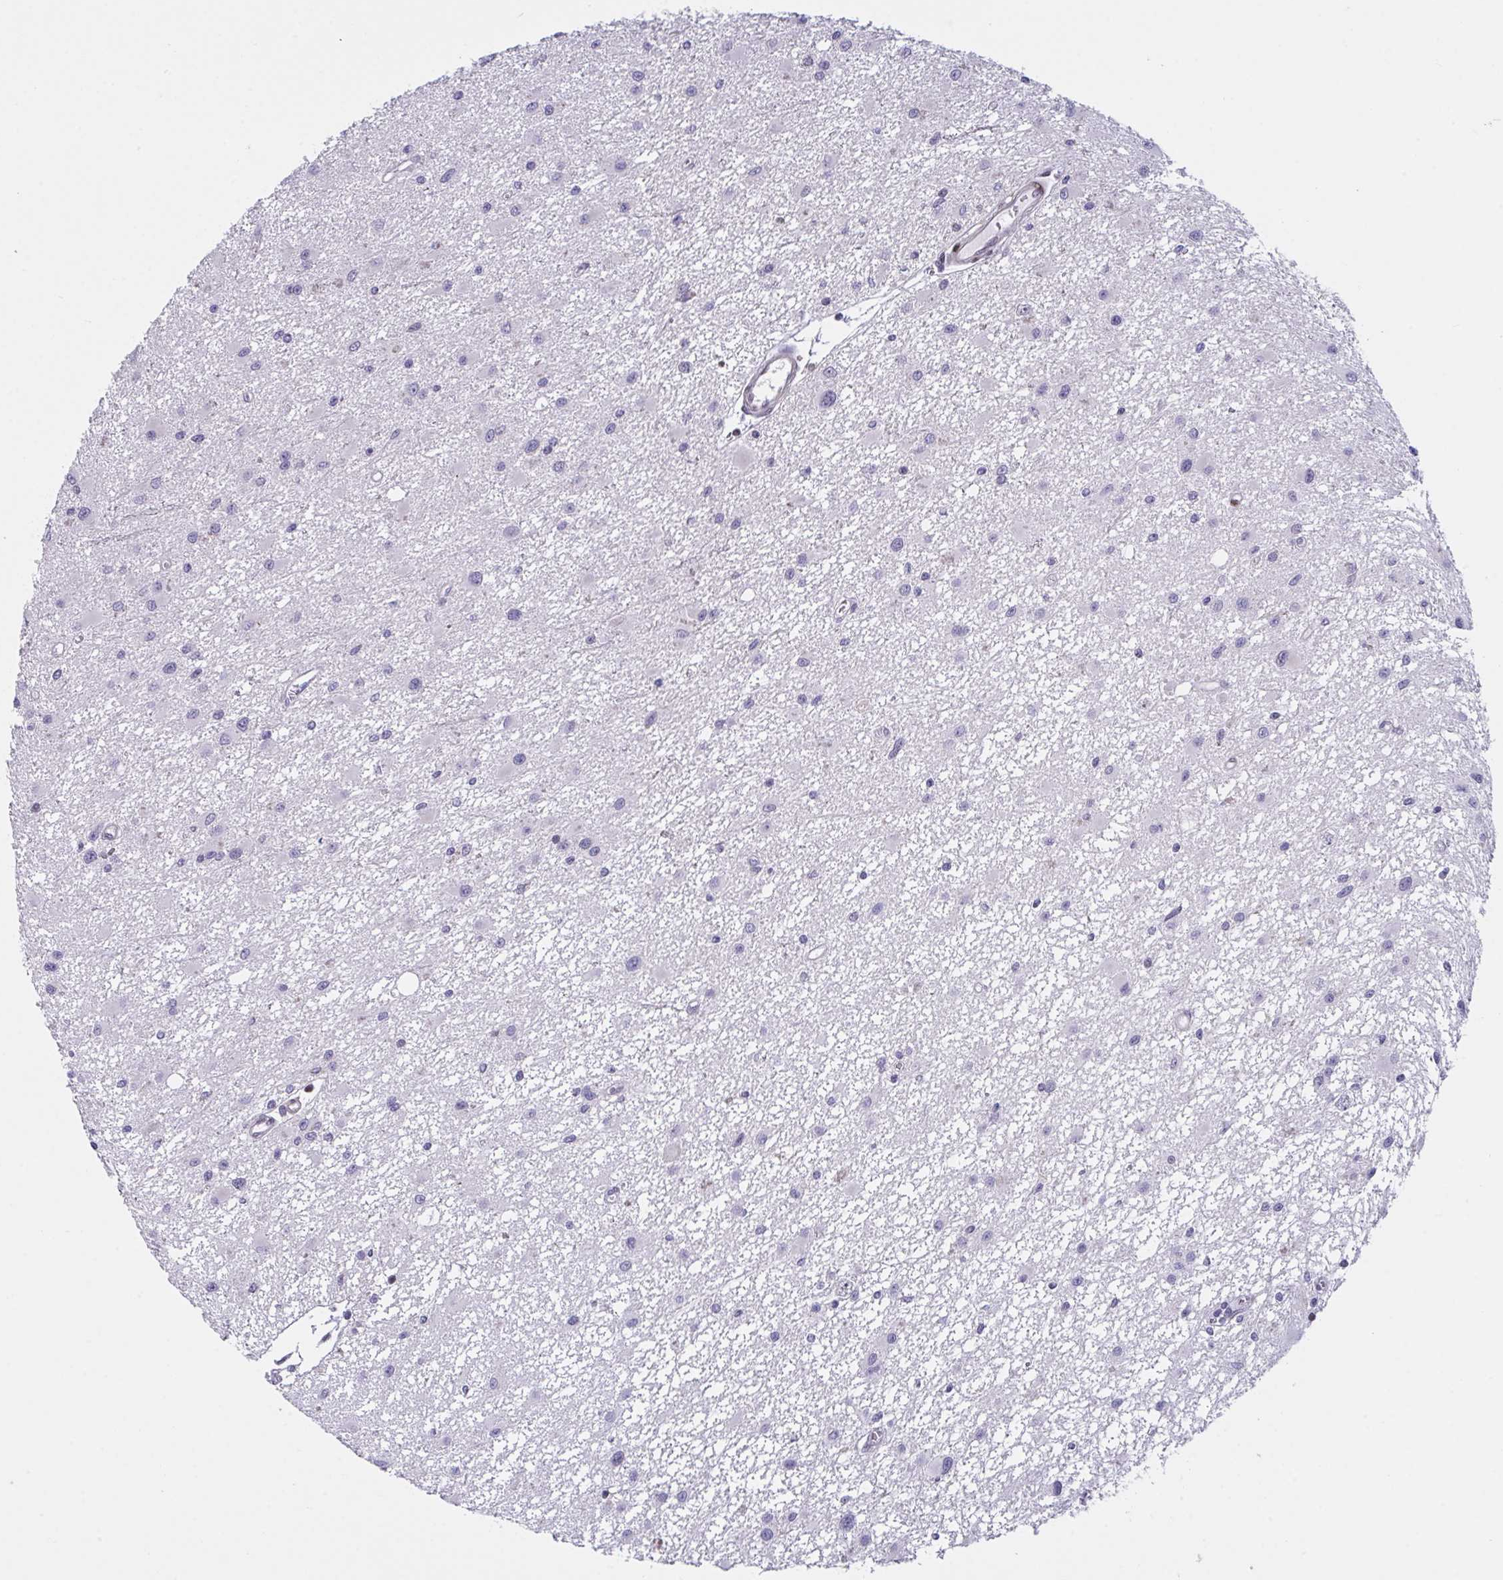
{"staining": {"intensity": "moderate", "quantity": "25%-75%", "location": "nuclear"}, "tissue": "glioma", "cell_type": "Tumor cells", "image_type": "cancer", "snomed": [{"axis": "morphology", "description": "Glioma, malignant, High grade"}, {"axis": "topography", "description": "Brain"}], "caption": "Protein expression analysis of glioma reveals moderate nuclear positivity in about 25%-75% of tumor cells. (DAB = brown stain, brightfield microscopy at high magnification).", "gene": "PELI2", "patient": {"sex": "male", "age": 54}}